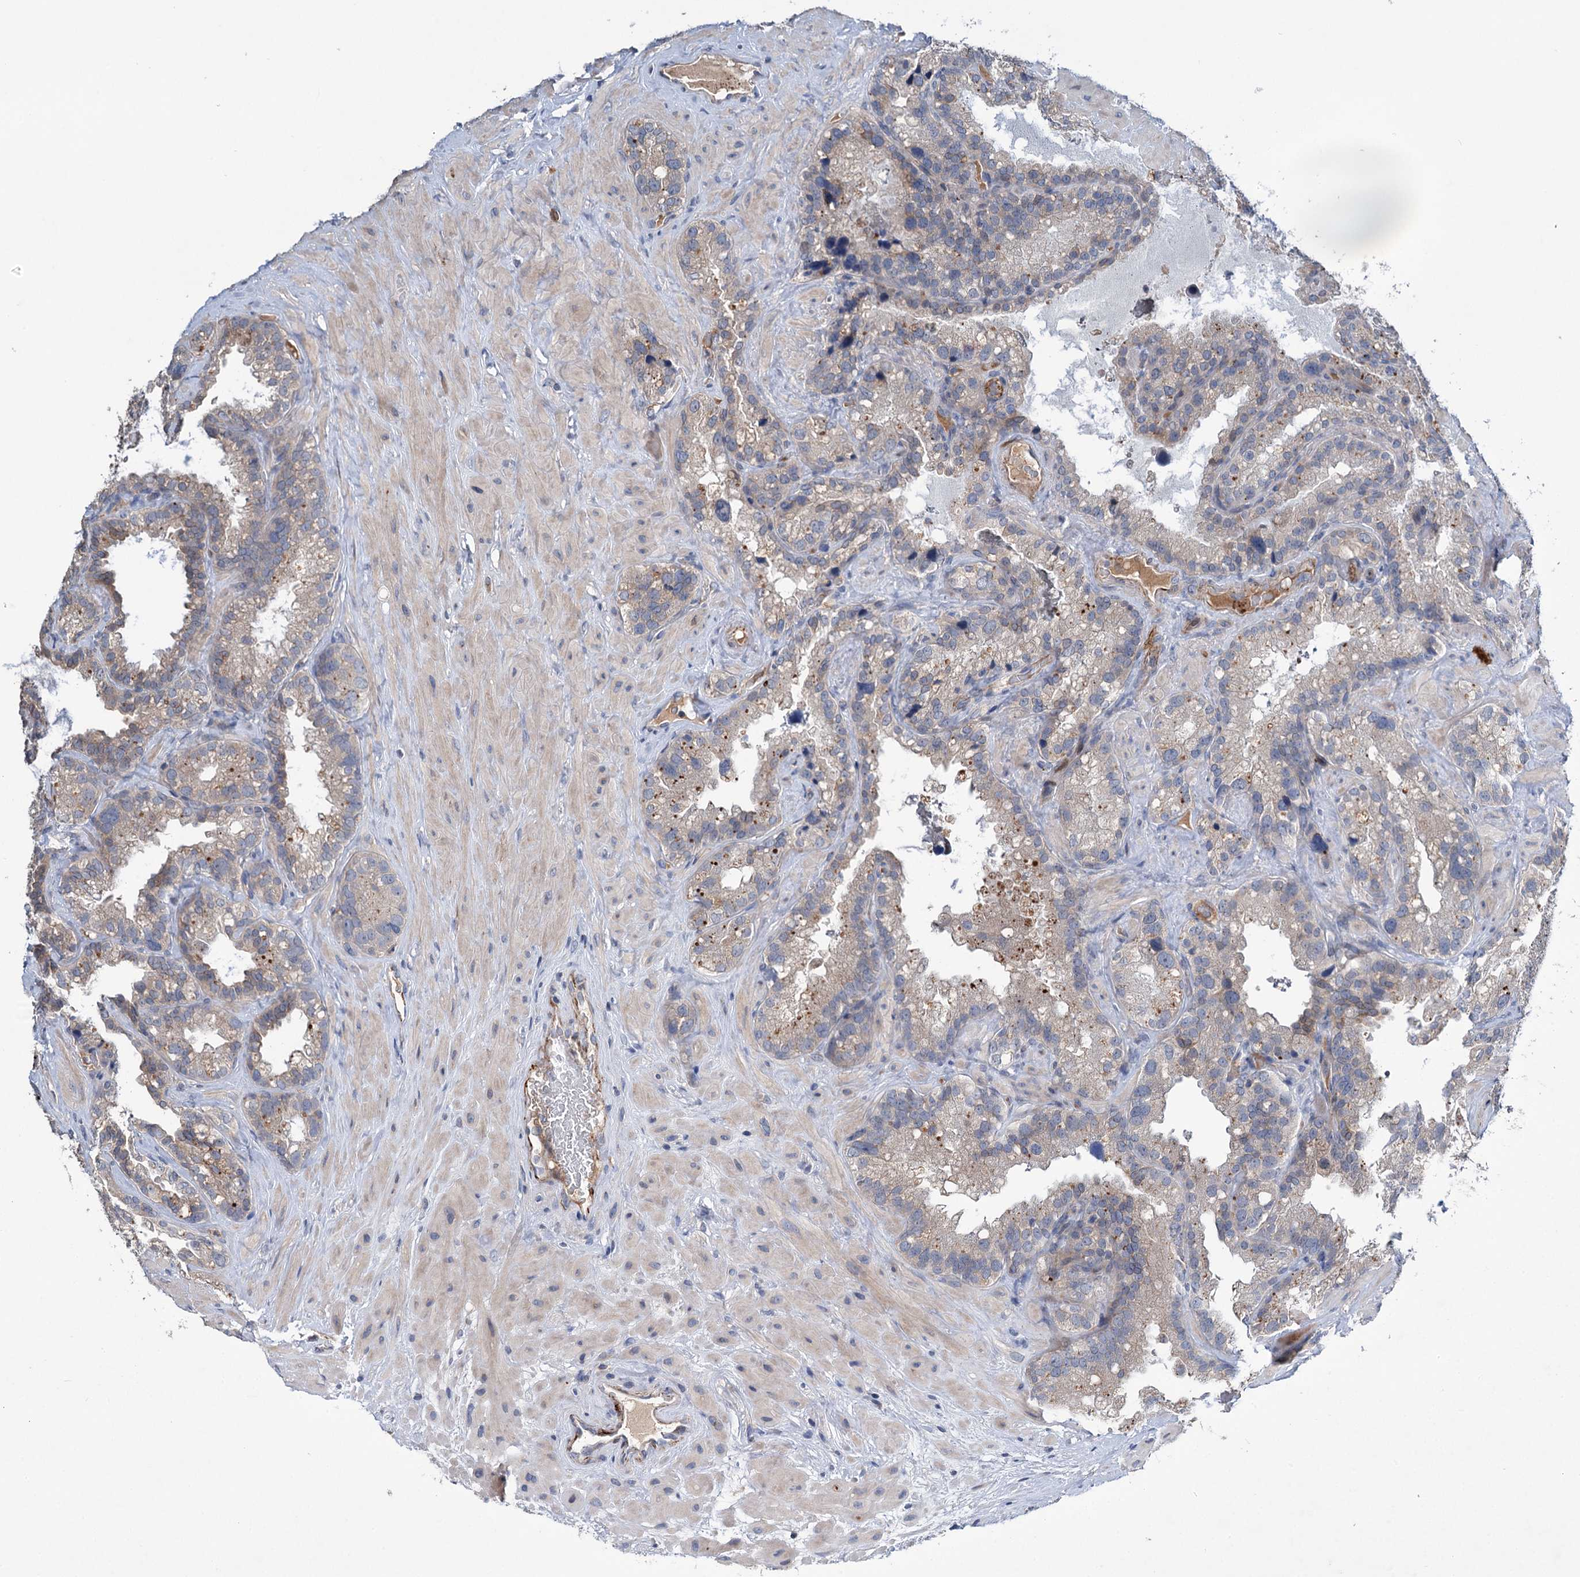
{"staining": {"intensity": "negative", "quantity": "none", "location": "none"}, "tissue": "seminal vesicle", "cell_type": "Glandular cells", "image_type": "normal", "snomed": [{"axis": "morphology", "description": "Normal tissue, NOS"}, {"axis": "topography", "description": "Prostate"}, {"axis": "topography", "description": "Seminal veicle"}], "caption": "Immunohistochemistry (IHC) image of normal seminal vesicle stained for a protein (brown), which shows no expression in glandular cells.", "gene": "NCAPD2", "patient": {"sex": "male", "age": 68}}